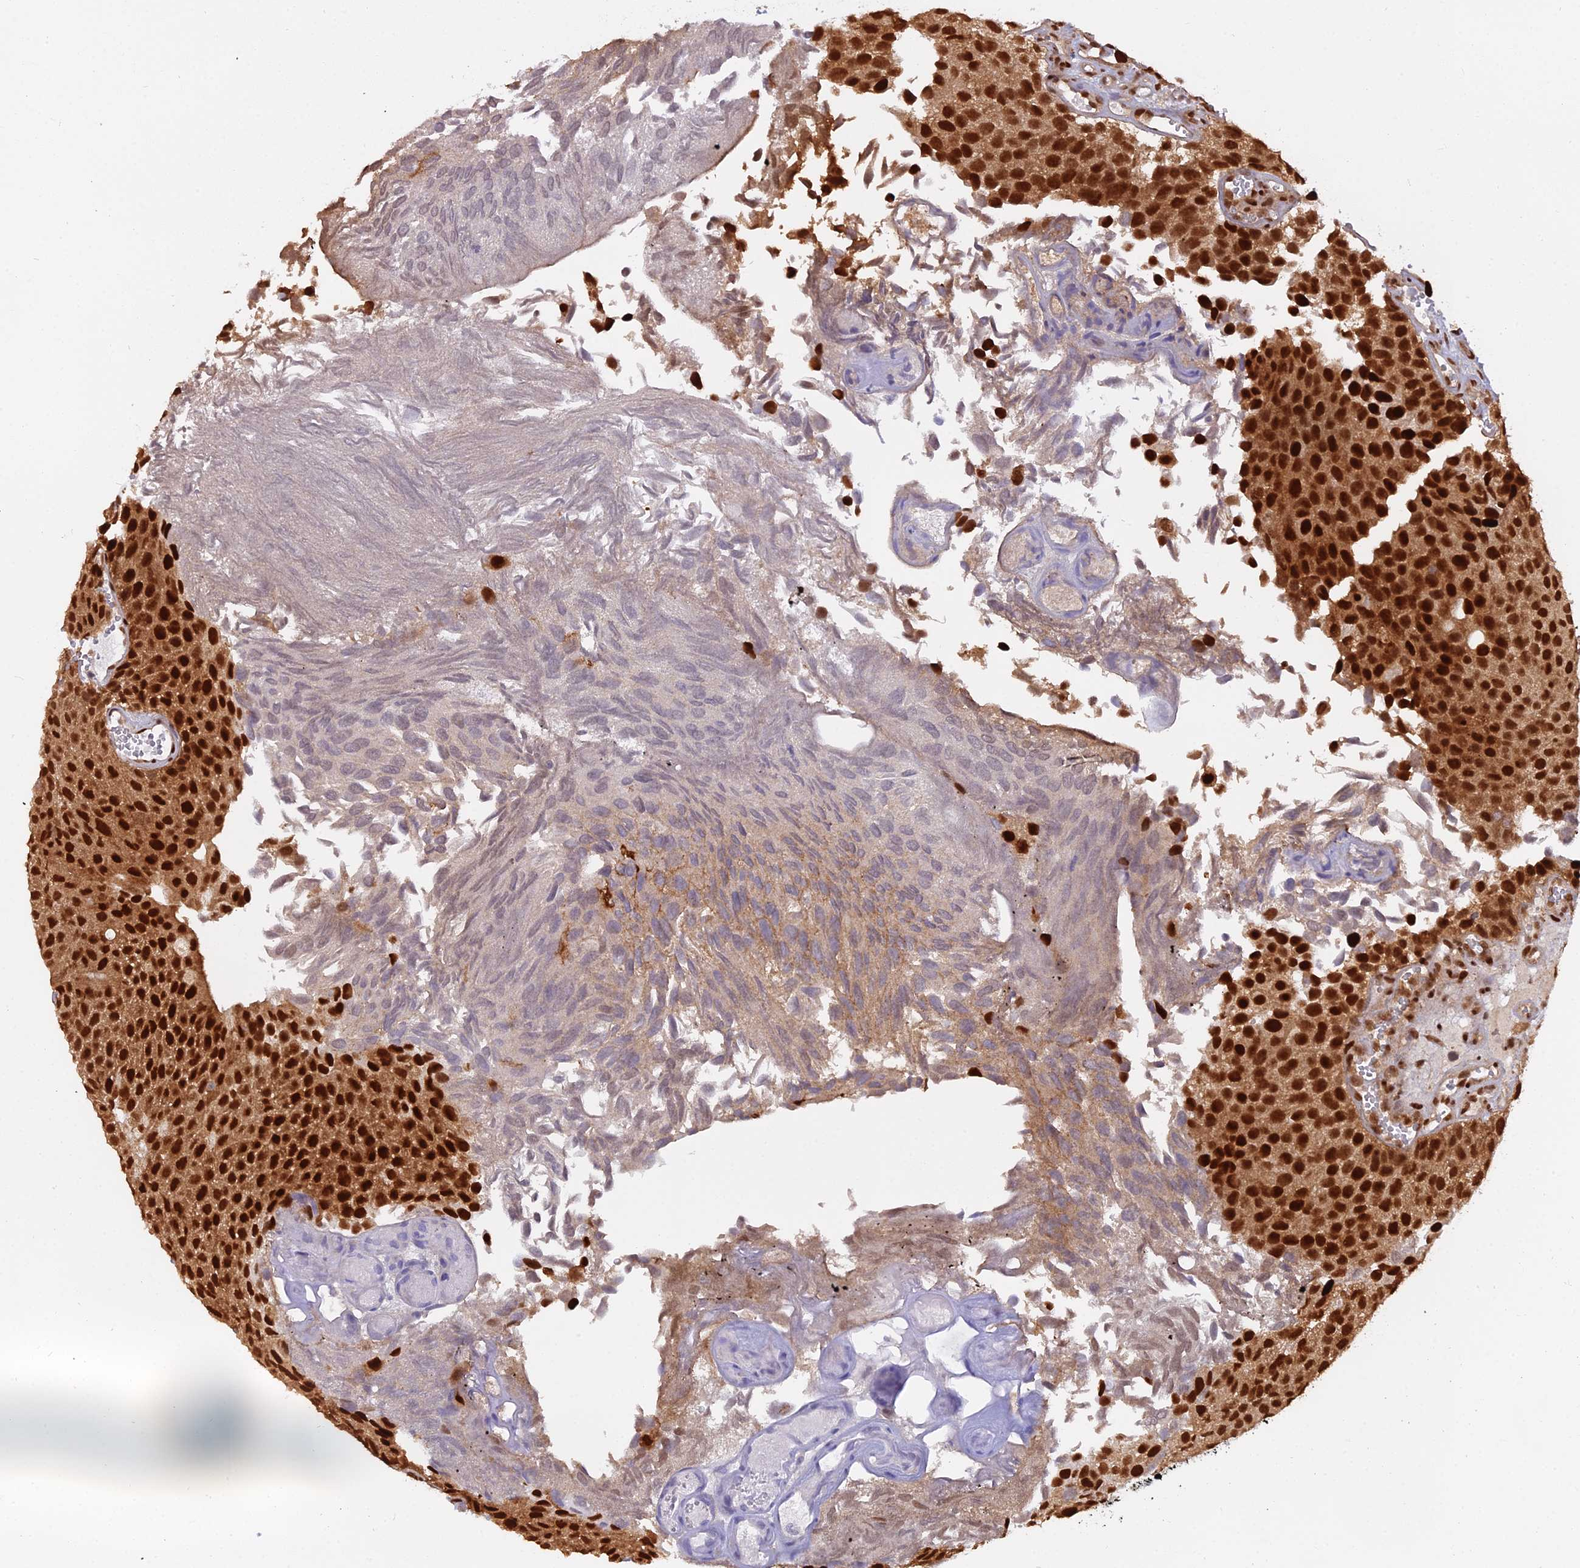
{"staining": {"intensity": "strong", "quantity": ">75%", "location": "cytoplasmic/membranous,nuclear"}, "tissue": "urothelial cancer", "cell_type": "Tumor cells", "image_type": "cancer", "snomed": [{"axis": "morphology", "description": "Urothelial carcinoma, Low grade"}, {"axis": "topography", "description": "Urinary bladder"}], "caption": "Immunohistochemical staining of low-grade urothelial carcinoma reveals high levels of strong cytoplasmic/membranous and nuclear expression in about >75% of tumor cells.", "gene": "NPEPL1", "patient": {"sex": "male", "age": 89}}